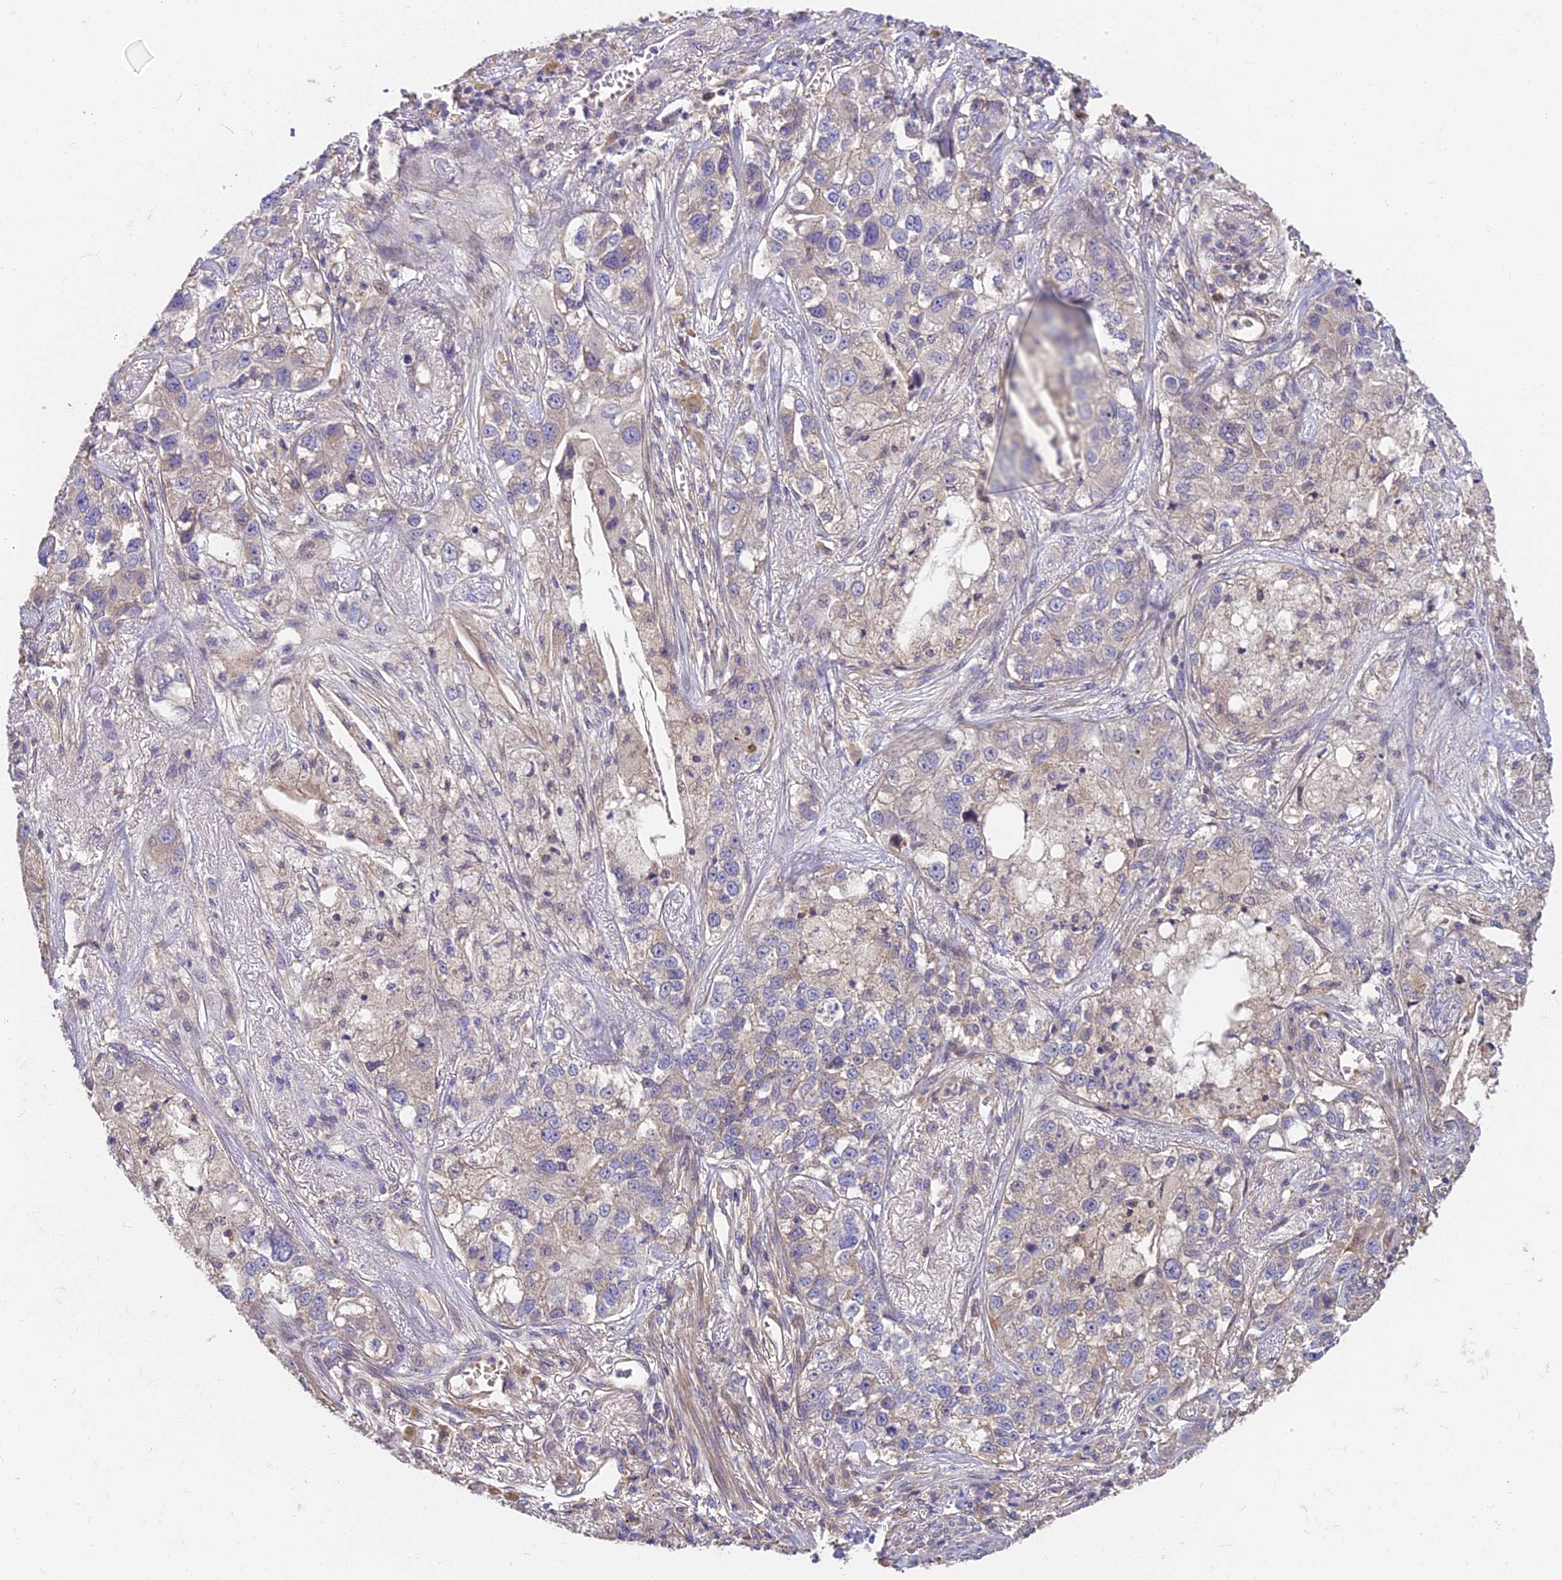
{"staining": {"intensity": "negative", "quantity": "none", "location": "none"}, "tissue": "lung cancer", "cell_type": "Tumor cells", "image_type": "cancer", "snomed": [{"axis": "morphology", "description": "Adenocarcinoma, NOS"}, {"axis": "topography", "description": "Lung"}], "caption": "Image shows no significant protein expression in tumor cells of lung adenocarcinoma.", "gene": "ARHGAP17", "patient": {"sex": "male", "age": 49}}